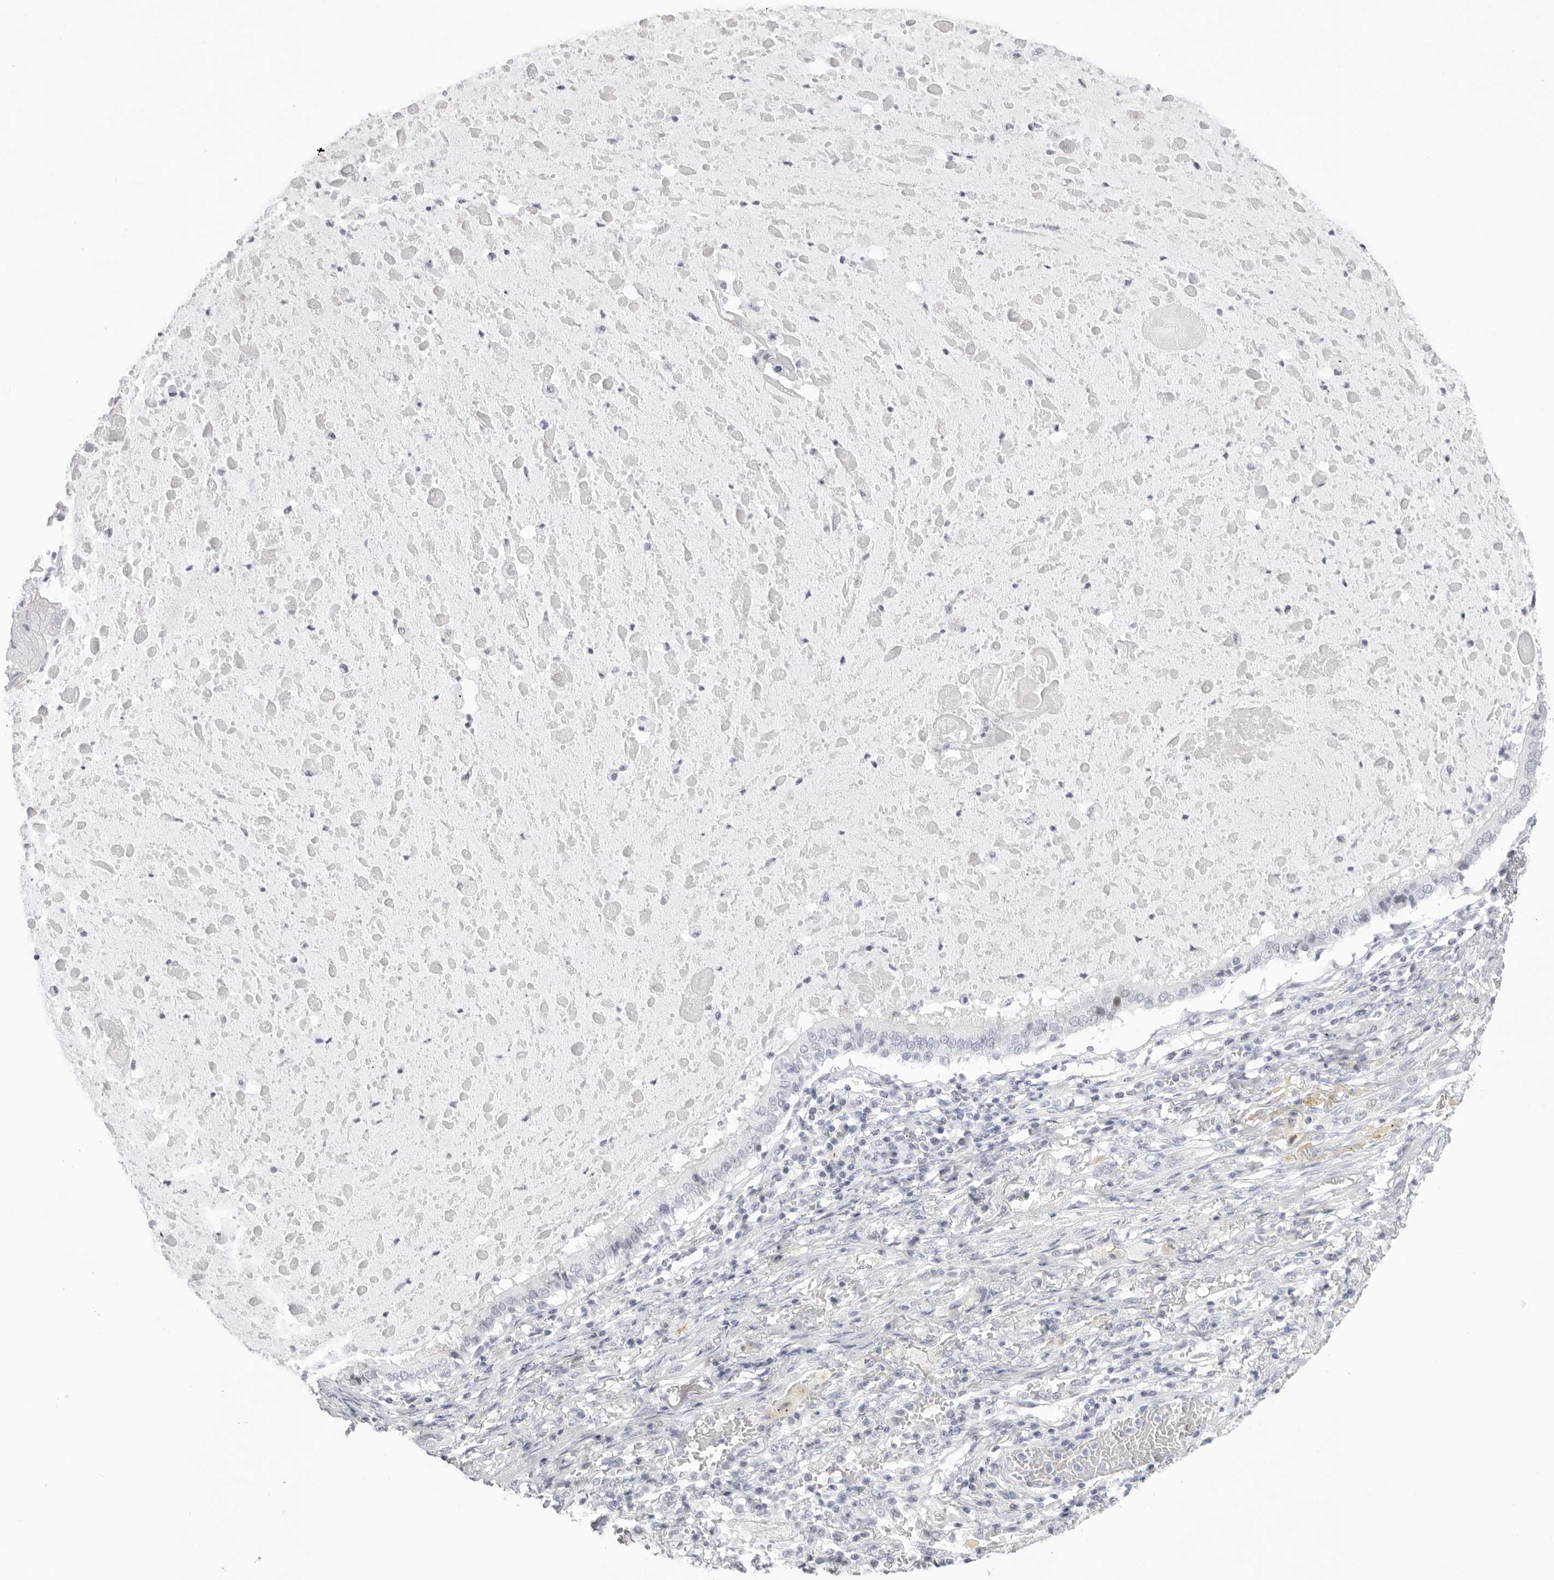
{"staining": {"intensity": "negative", "quantity": "none", "location": "none"}, "tissue": "lung cancer", "cell_type": "Tumor cells", "image_type": "cancer", "snomed": [{"axis": "morphology", "description": "Squamous cell carcinoma, NOS"}, {"axis": "topography", "description": "Lung"}], "caption": "Immunohistochemical staining of human lung cancer reveals no significant expression in tumor cells.", "gene": "KLK12", "patient": {"sex": "male", "age": 61}}